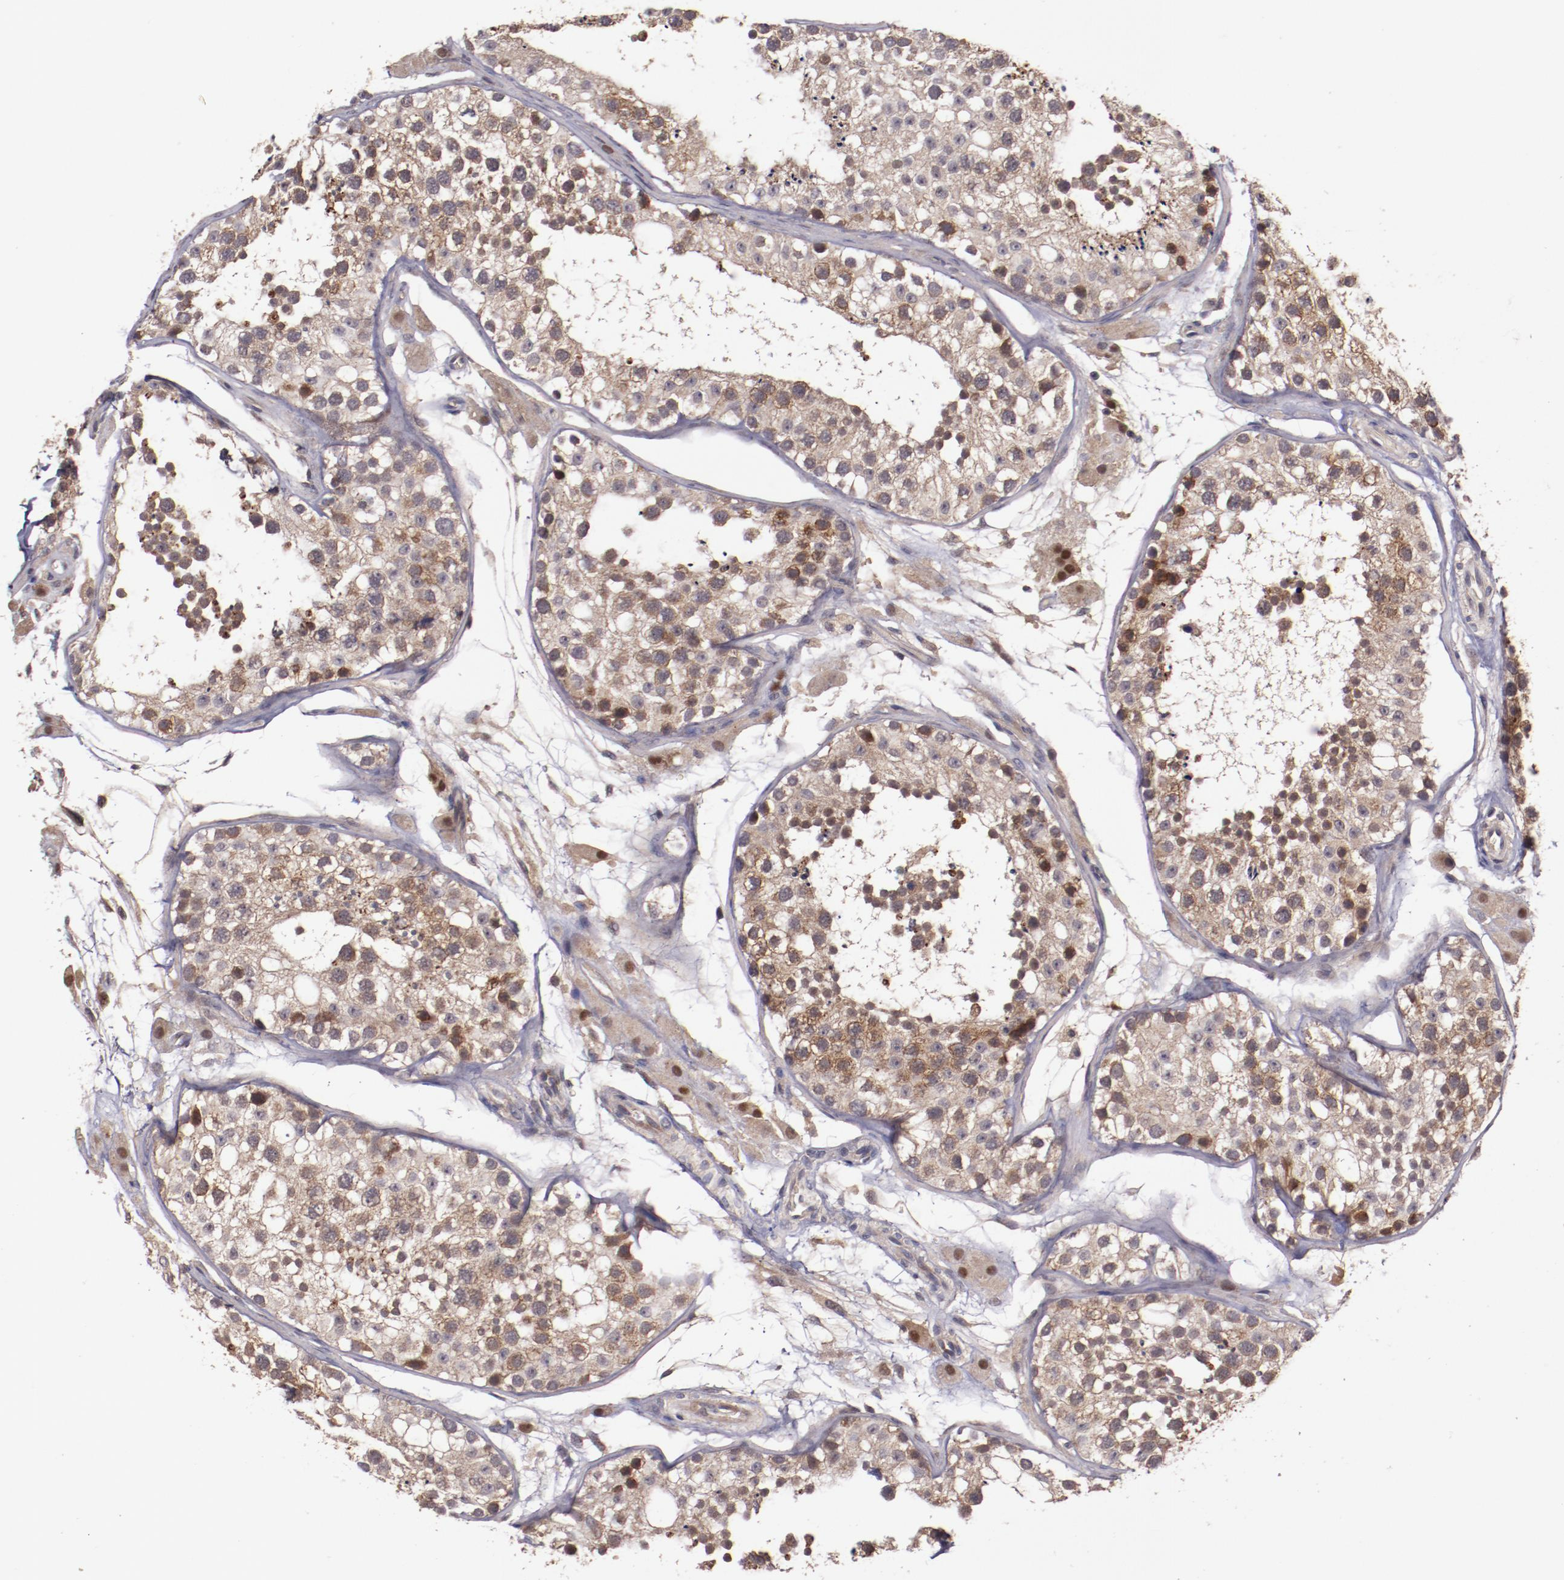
{"staining": {"intensity": "weak", "quantity": ">75%", "location": "cytoplasmic/membranous"}, "tissue": "testis", "cell_type": "Cells in seminiferous ducts", "image_type": "normal", "snomed": [{"axis": "morphology", "description": "Normal tissue, NOS"}, {"axis": "topography", "description": "Testis"}], "caption": "A high-resolution image shows IHC staining of benign testis, which reveals weak cytoplasmic/membranous positivity in about >75% of cells in seminiferous ducts.", "gene": "FTSJ1", "patient": {"sex": "male", "age": 26}}